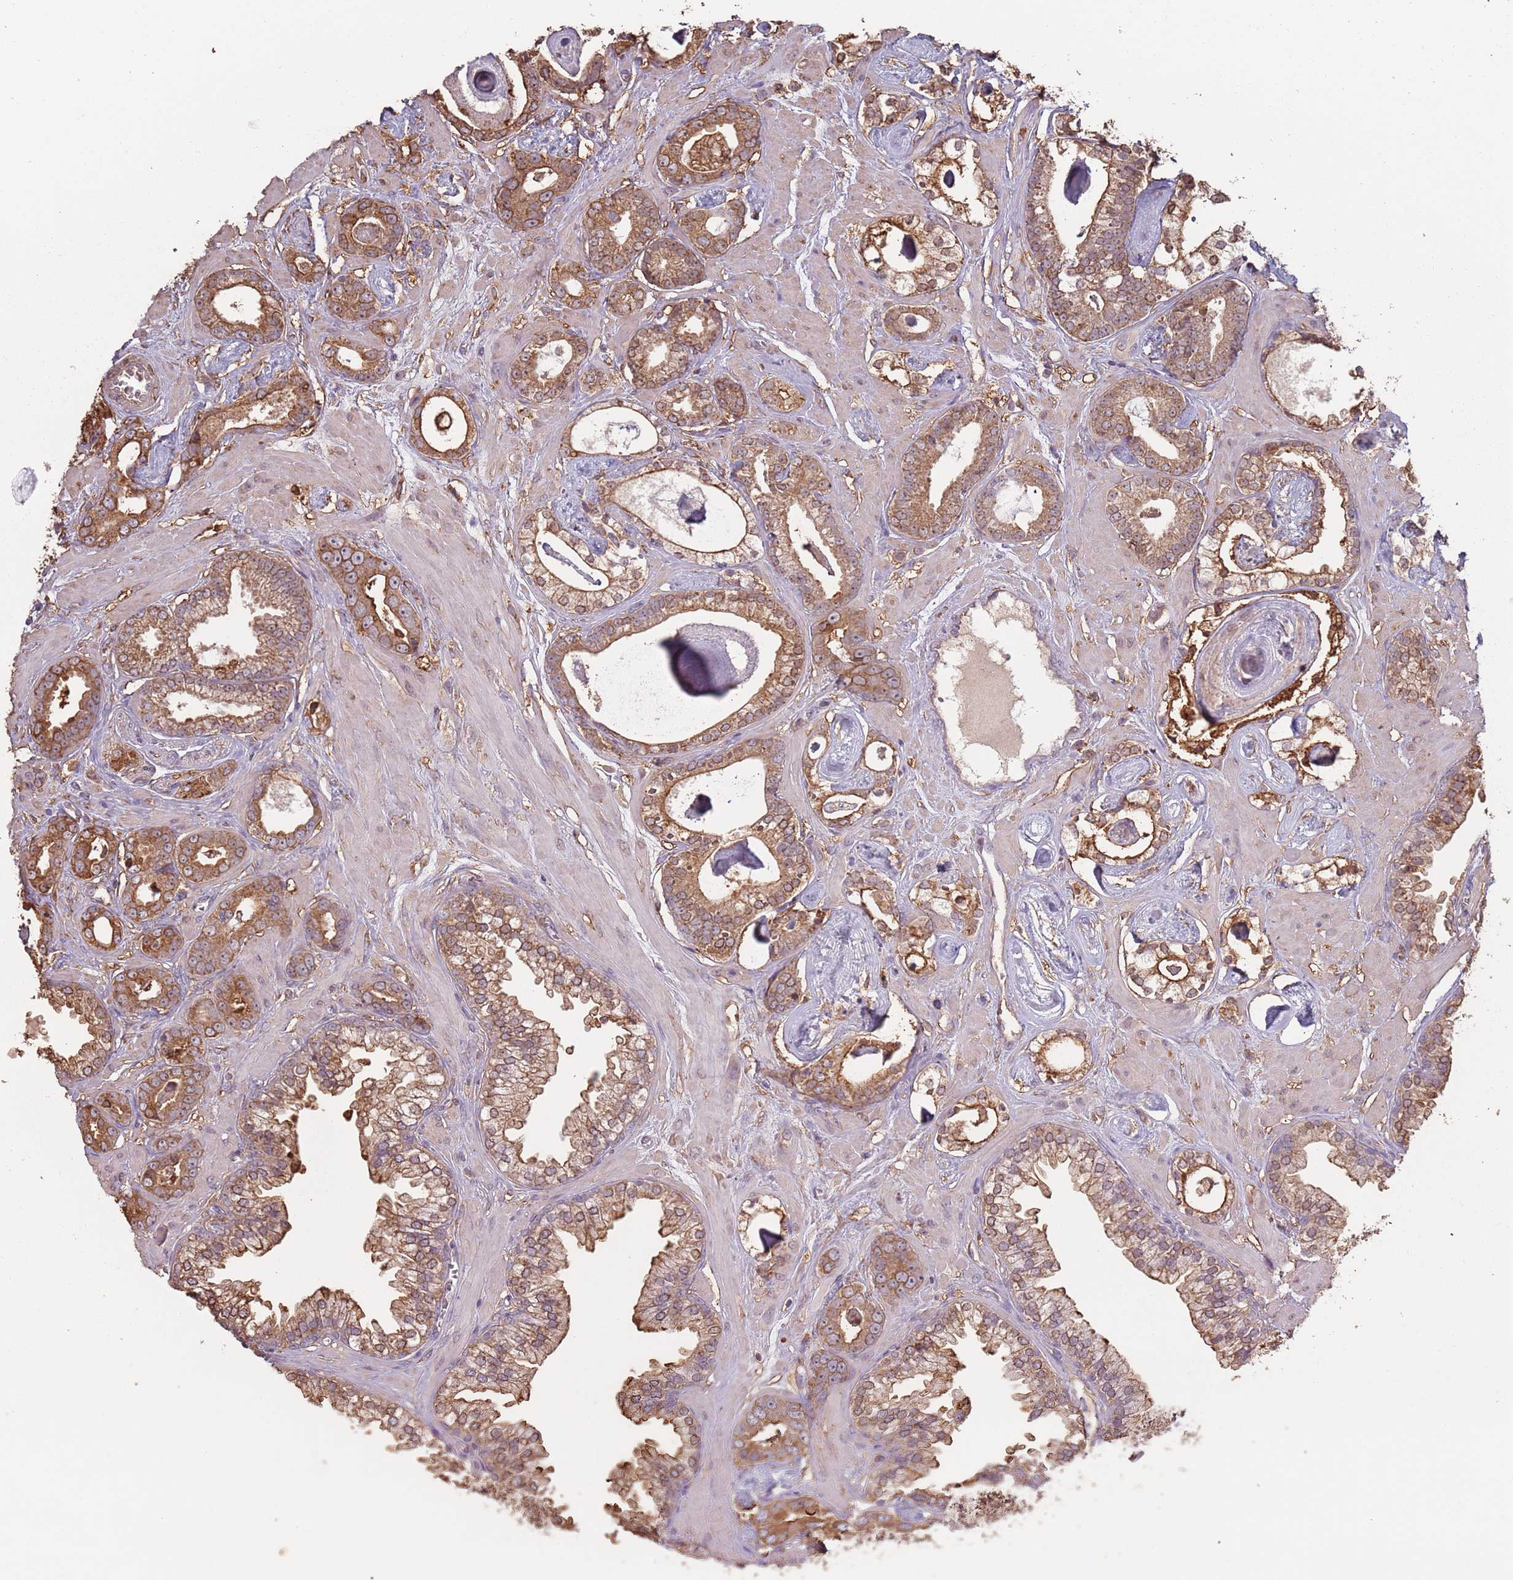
{"staining": {"intensity": "moderate", "quantity": ">75%", "location": "cytoplasmic/membranous"}, "tissue": "prostate cancer", "cell_type": "Tumor cells", "image_type": "cancer", "snomed": [{"axis": "morphology", "description": "Adenocarcinoma, Low grade"}, {"axis": "topography", "description": "Prostate"}], "caption": "A photomicrograph of prostate cancer (adenocarcinoma (low-grade)) stained for a protein shows moderate cytoplasmic/membranous brown staining in tumor cells. (brown staining indicates protein expression, while blue staining denotes nuclei).", "gene": "ATOSB", "patient": {"sex": "male", "age": 60}}